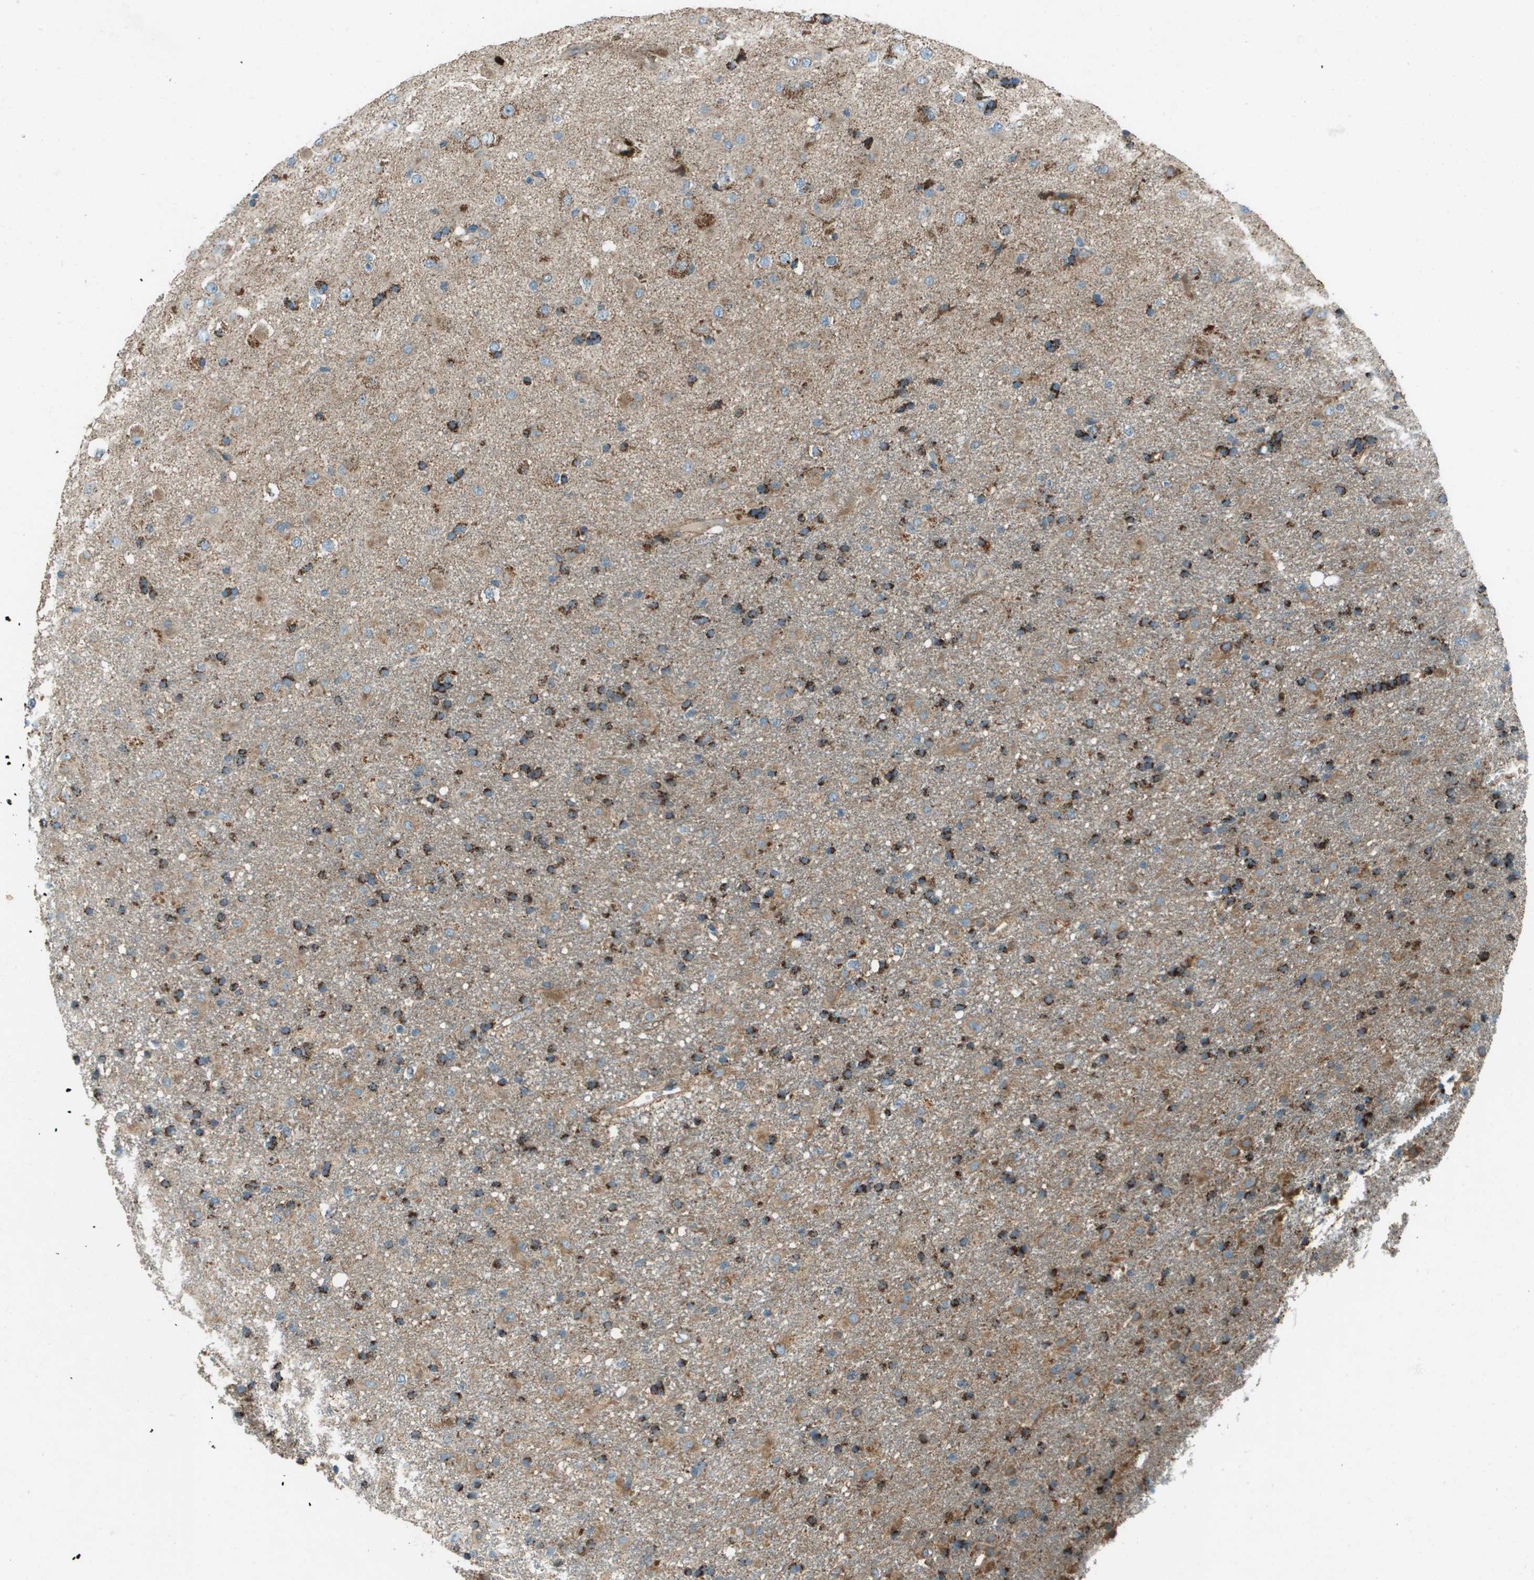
{"staining": {"intensity": "strong", "quantity": ">75%", "location": "cytoplasmic/membranous"}, "tissue": "glioma", "cell_type": "Tumor cells", "image_type": "cancer", "snomed": [{"axis": "morphology", "description": "Glioma, malignant, Low grade"}, {"axis": "topography", "description": "Brain"}], "caption": "A micrograph of human glioma stained for a protein reveals strong cytoplasmic/membranous brown staining in tumor cells.", "gene": "MIGA1", "patient": {"sex": "male", "age": 65}}